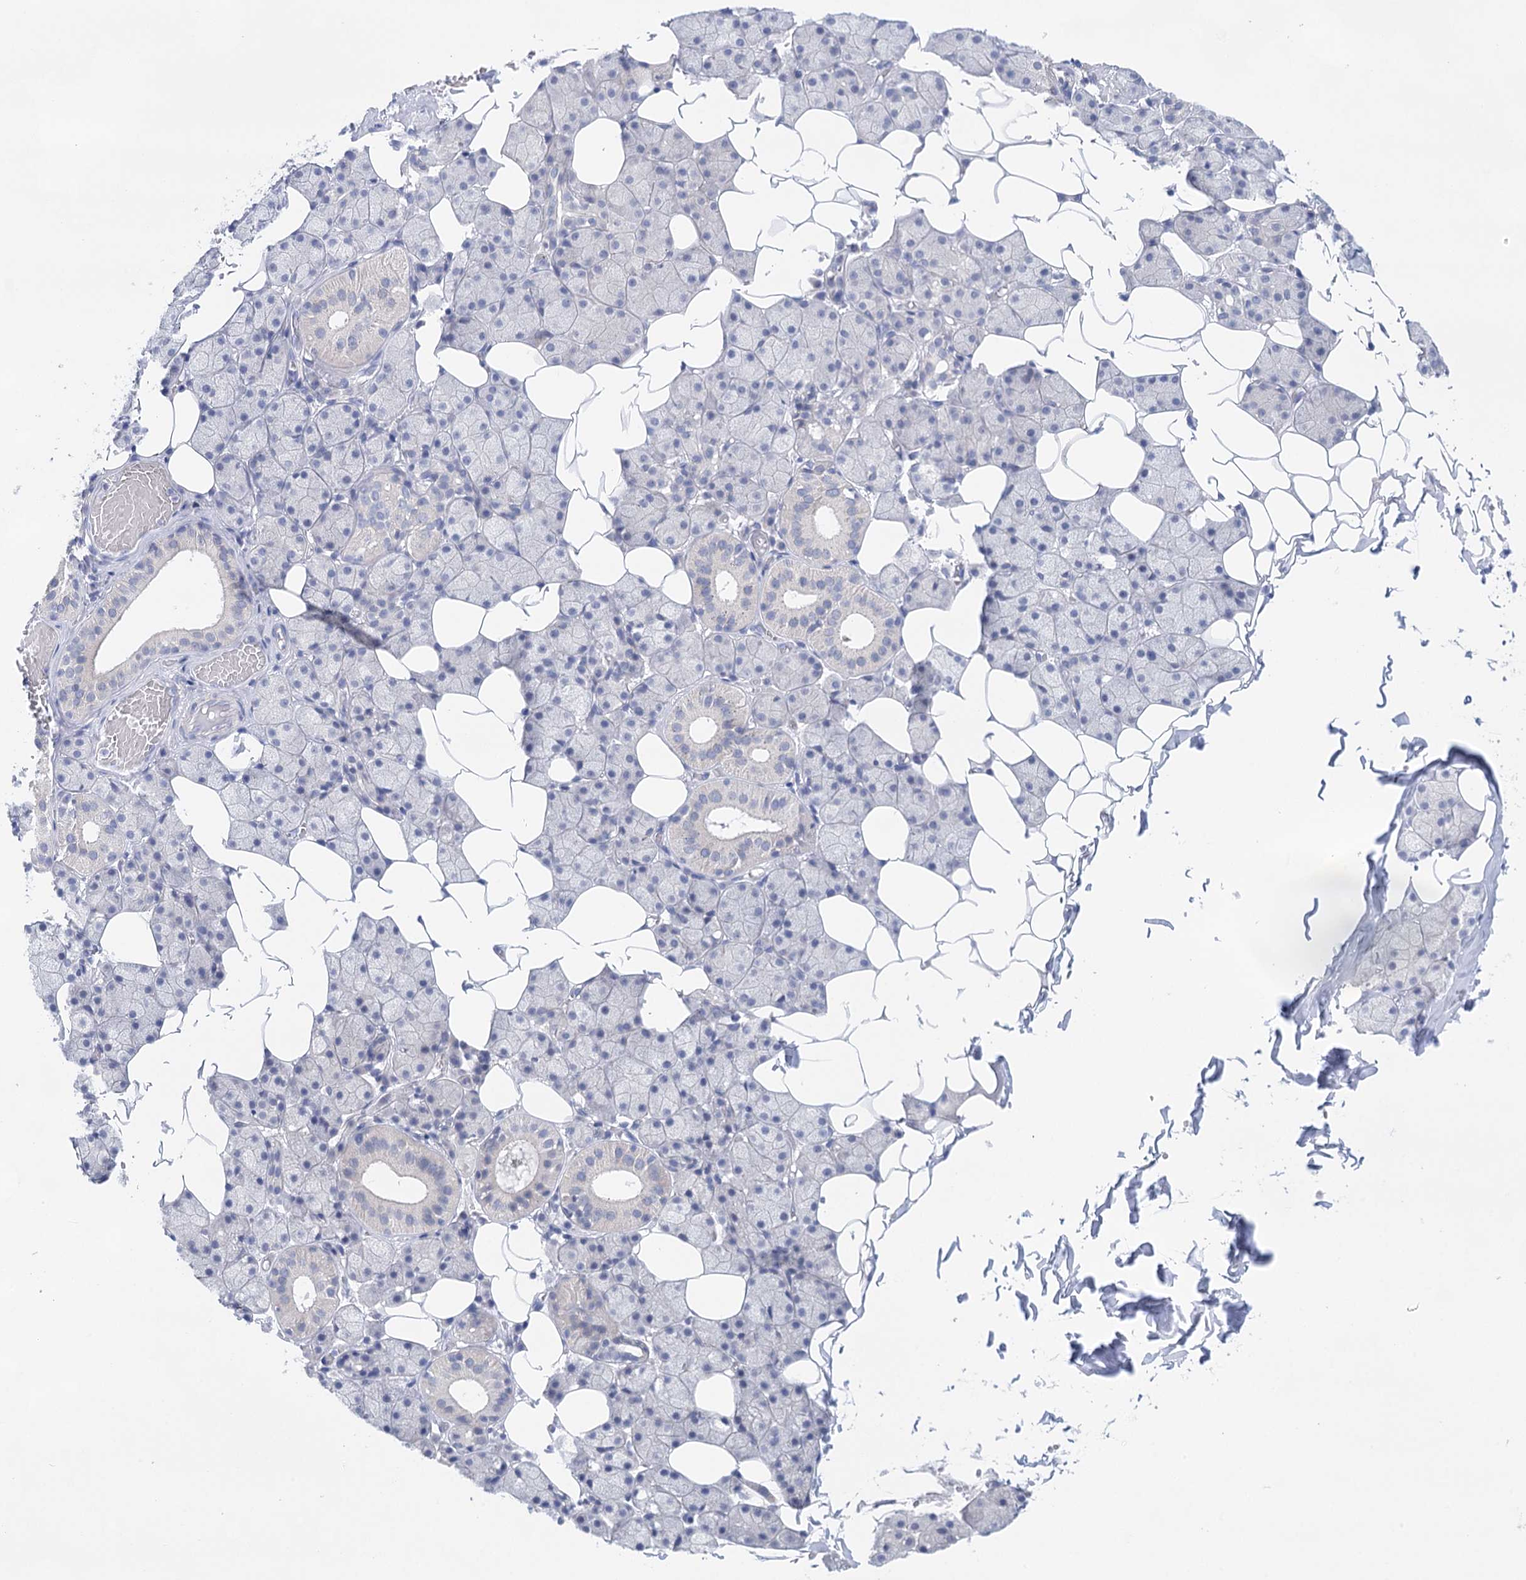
{"staining": {"intensity": "moderate", "quantity": "<25%", "location": "cytoplasmic/membranous"}, "tissue": "salivary gland", "cell_type": "Glandular cells", "image_type": "normal", "snomed": [{"axis": "morphology", "description": "Normal tissue, NOS"}, {"axis": "topography", "description": "Salivary gland"}], "caption": "High-magnification brightfield microscopy of unremarkable salivary gland stained with DAB (brown) and counterstained with hematoxylin (blue). glandular cells exhibit moderate cytoplasmic/membranous positivity is identified in about<25% of cells.", "gene": "LALBA", "patient": {"sex": "female", "age": 33}}